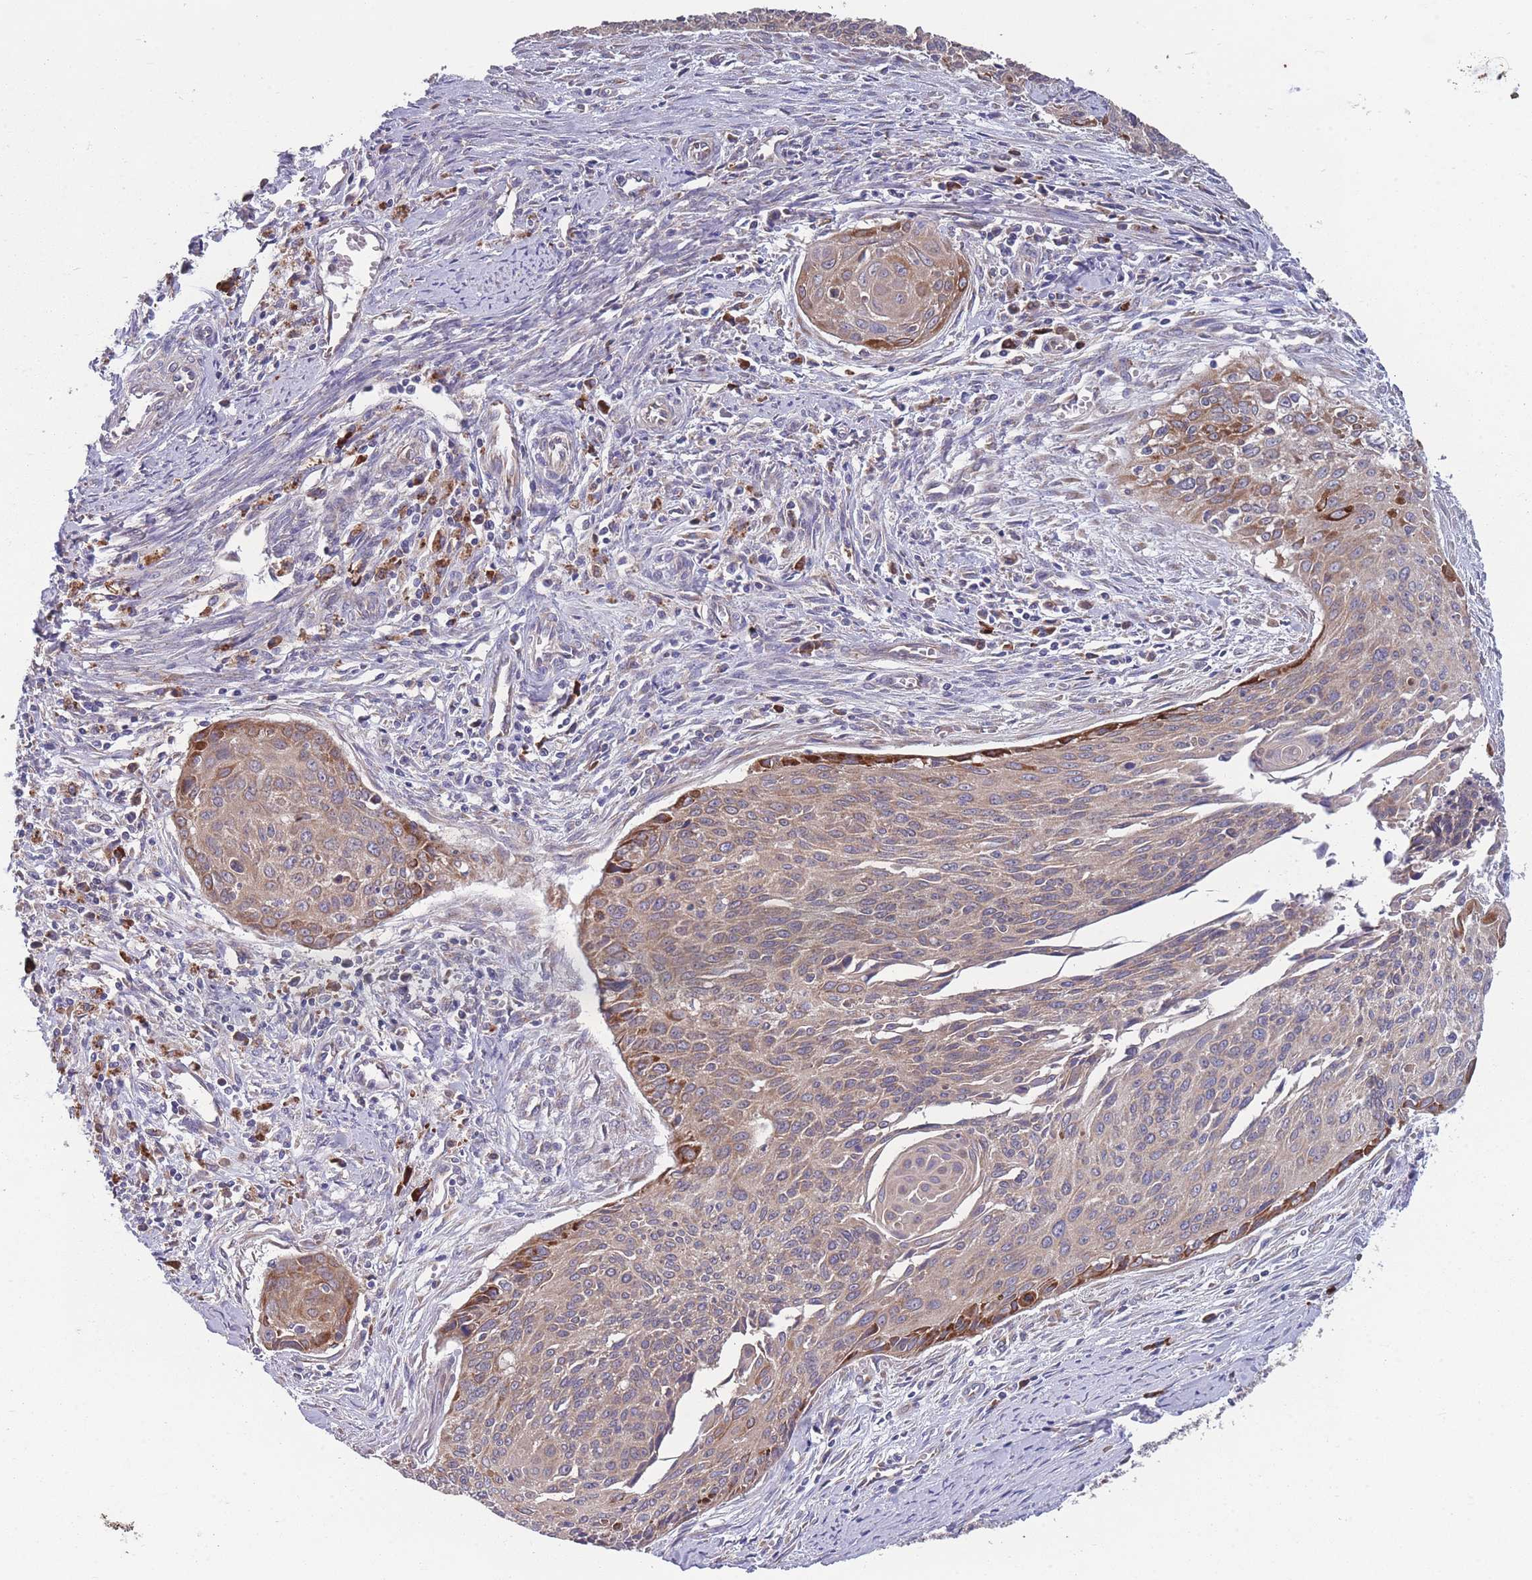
{"staining": {"intensity": "moderate", "quantity": ">75%", "location": "cytoplasmic/membranous"}, "tissue": "cervical cancer", "cell_type": "Tumor cells", "image_type": "cancer", "snomed": [{"axis": "morphology", "description": "Squamous cell carcinoma, NOS"}, {"axis": "topography", "description": "Cervix"}], "caption": "An image of human cervical cancer stained for a protein displays moderate cytoplasmic/membranous brown staining in tumor cells. The protein is stained brown, and the nuclei are stained in blue (DAB (3,3'-diaminobenzidine) IHC with brightfield microscopy, high magnification).", "gene": "STIM2", "patient": {"sex": "female", "age": 55}}